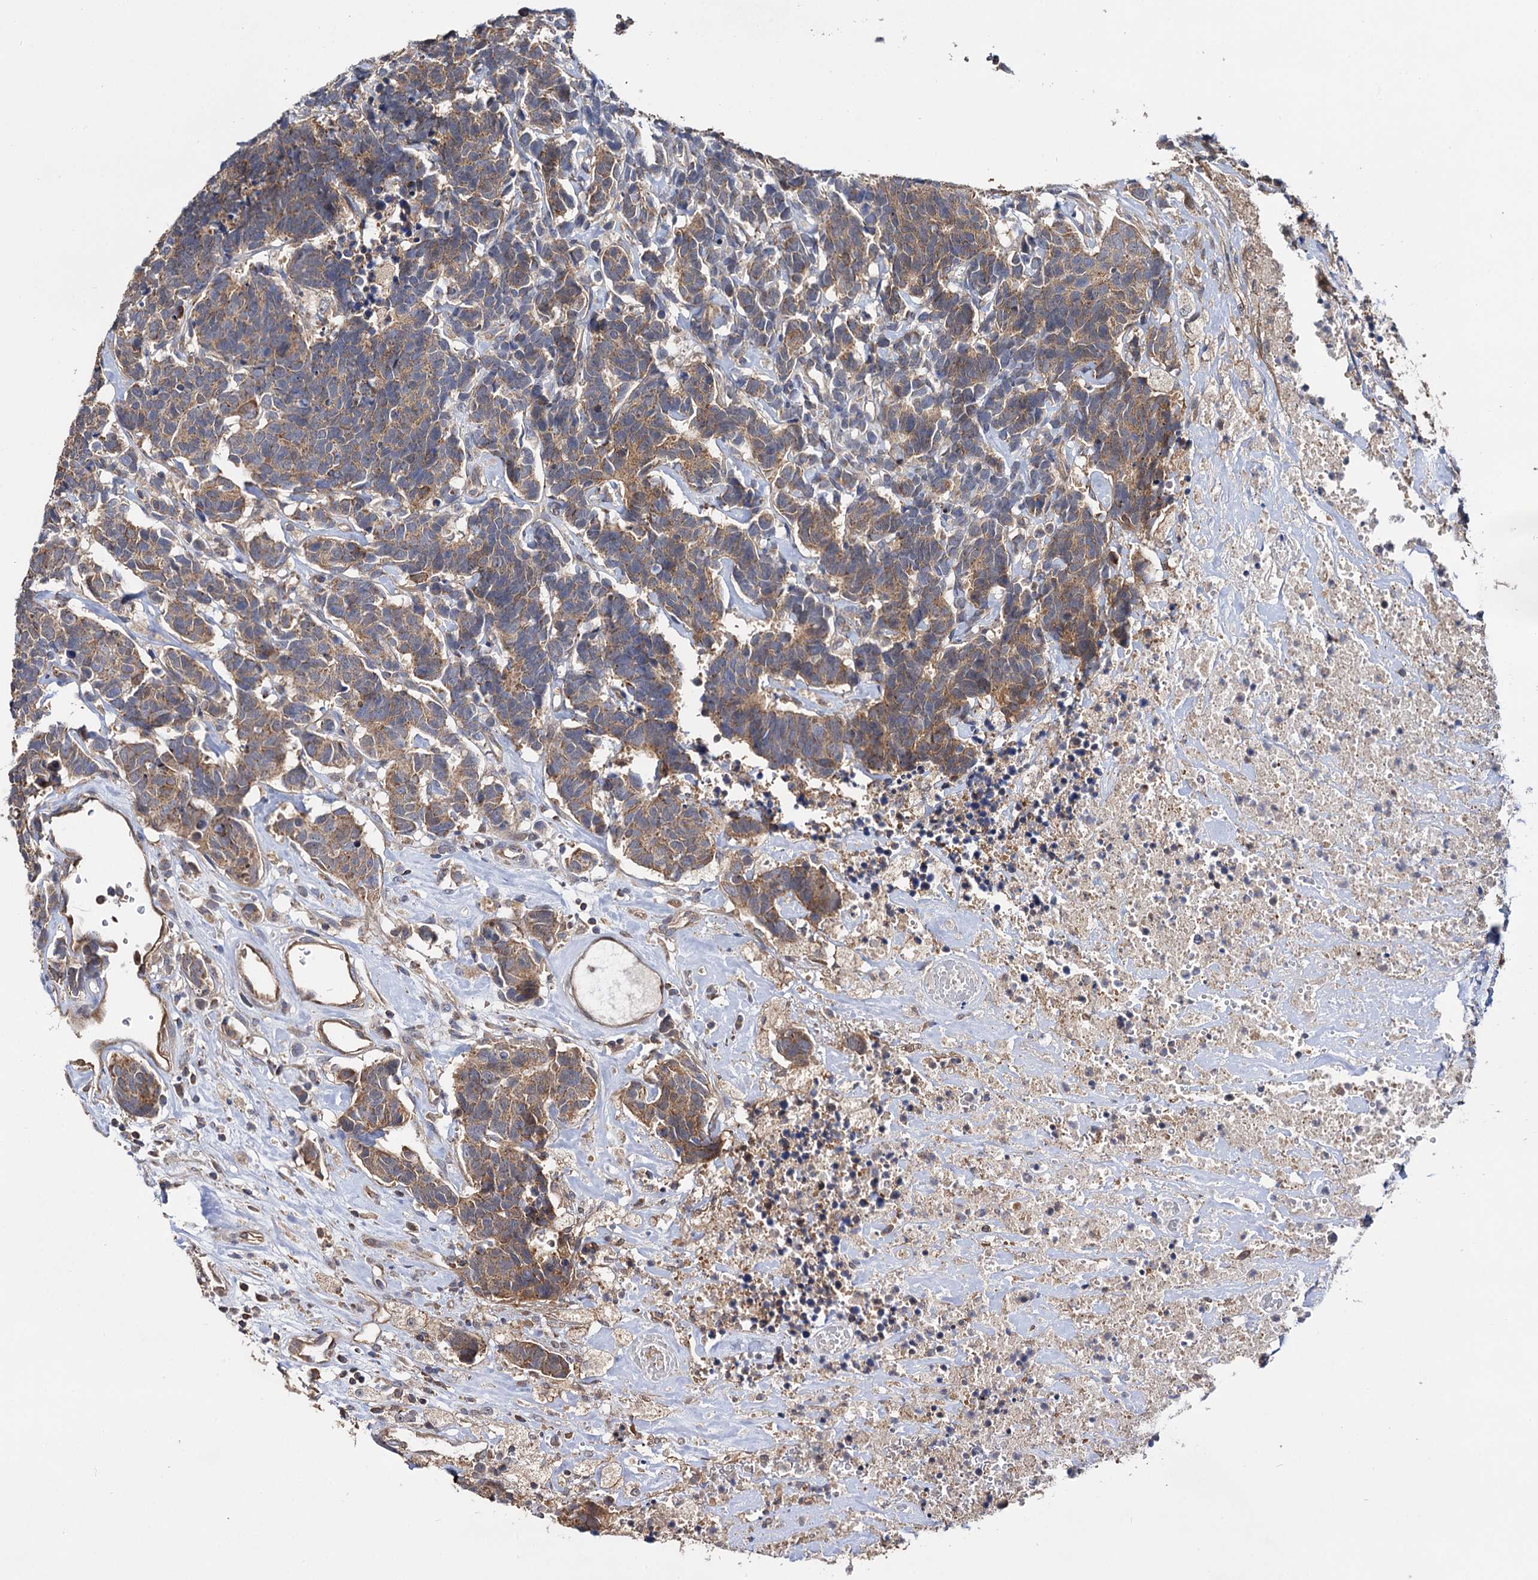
{"staining": {"intensity": "moderate", "quantity": ">75%", "location": "cytoplasmic/membranous"}, "tissue": "carcinoid", "cell_type": "Tumor cells", "image_type": "cancer", "snomed": [{"axis": "morphology", "description": "Carcinoma, NOS"}, {"axis": "morphology", "description": "Carcinoid, malignant, NOS"}, {"axis": "topography", "description": "Urinary bladder"}], "caption": "A micrograph of carcinoid stained for a protein exhibits moderate cytoplasmic/membranous brown staining in tumor cells. (DAB IHC, brown staining for protein, blue staining for nuclei).", "gene": "IDI1", "patient": {"sex": "male", "age": 57}}